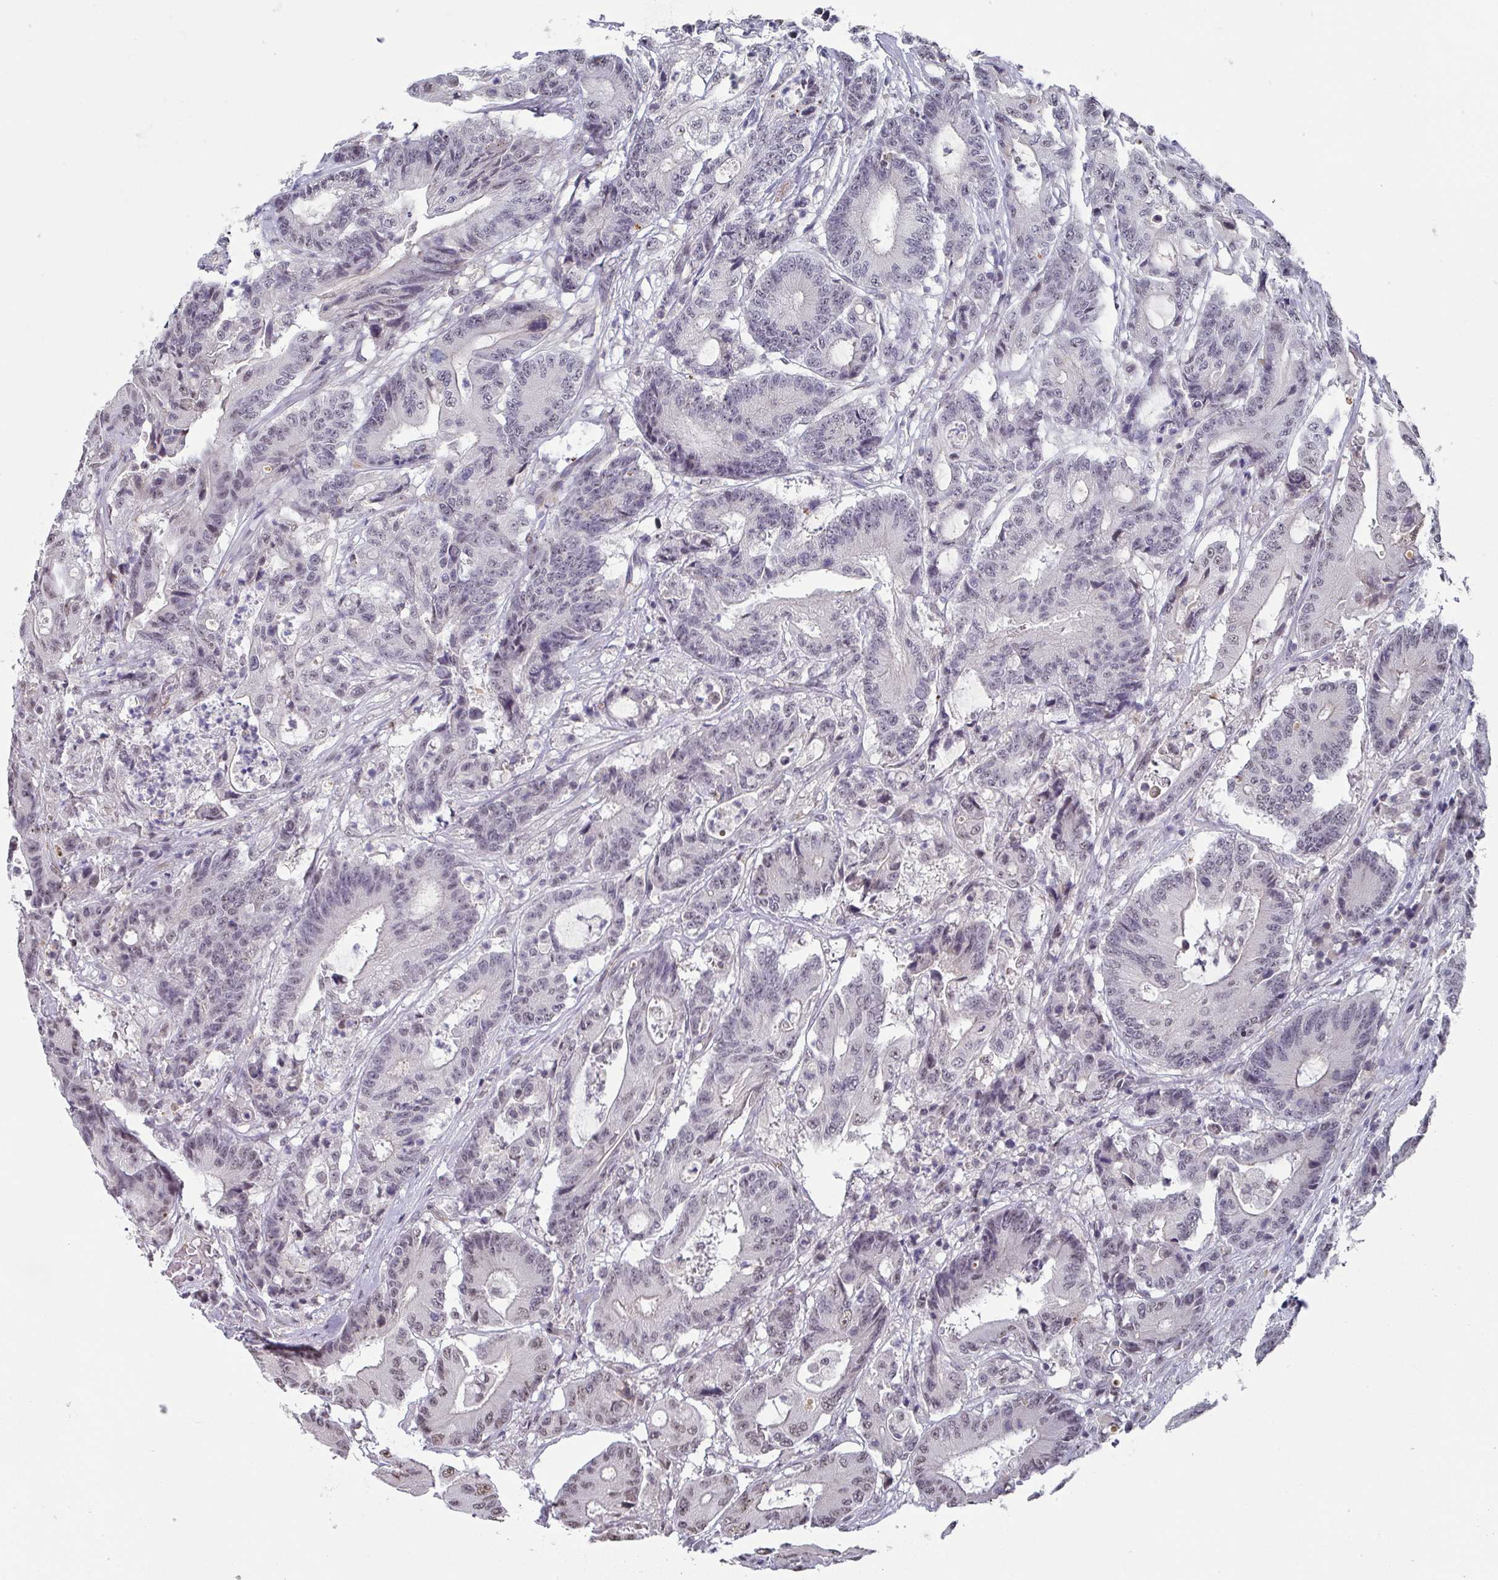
{"staining": {"intensity": "weak", "quantity": "<25%", "location": "nuclear"}, "tissue": "colorectal cancer", "cell_type": "Tumor cells", "image_type": "cancer", "snomed": [{"axis": "morphology", "description": "Adenocarcinoma, NOS"}, {"axis": "topography", "description": "Colon"}], "caption": "Colorectal cancer (adenocarcinoma) stained for a protein using immunohistochemistry (IHC) reveals no staining tumor cells.", "gene": "ZNF654", "patient": {"sex": "female", "age": 84}}